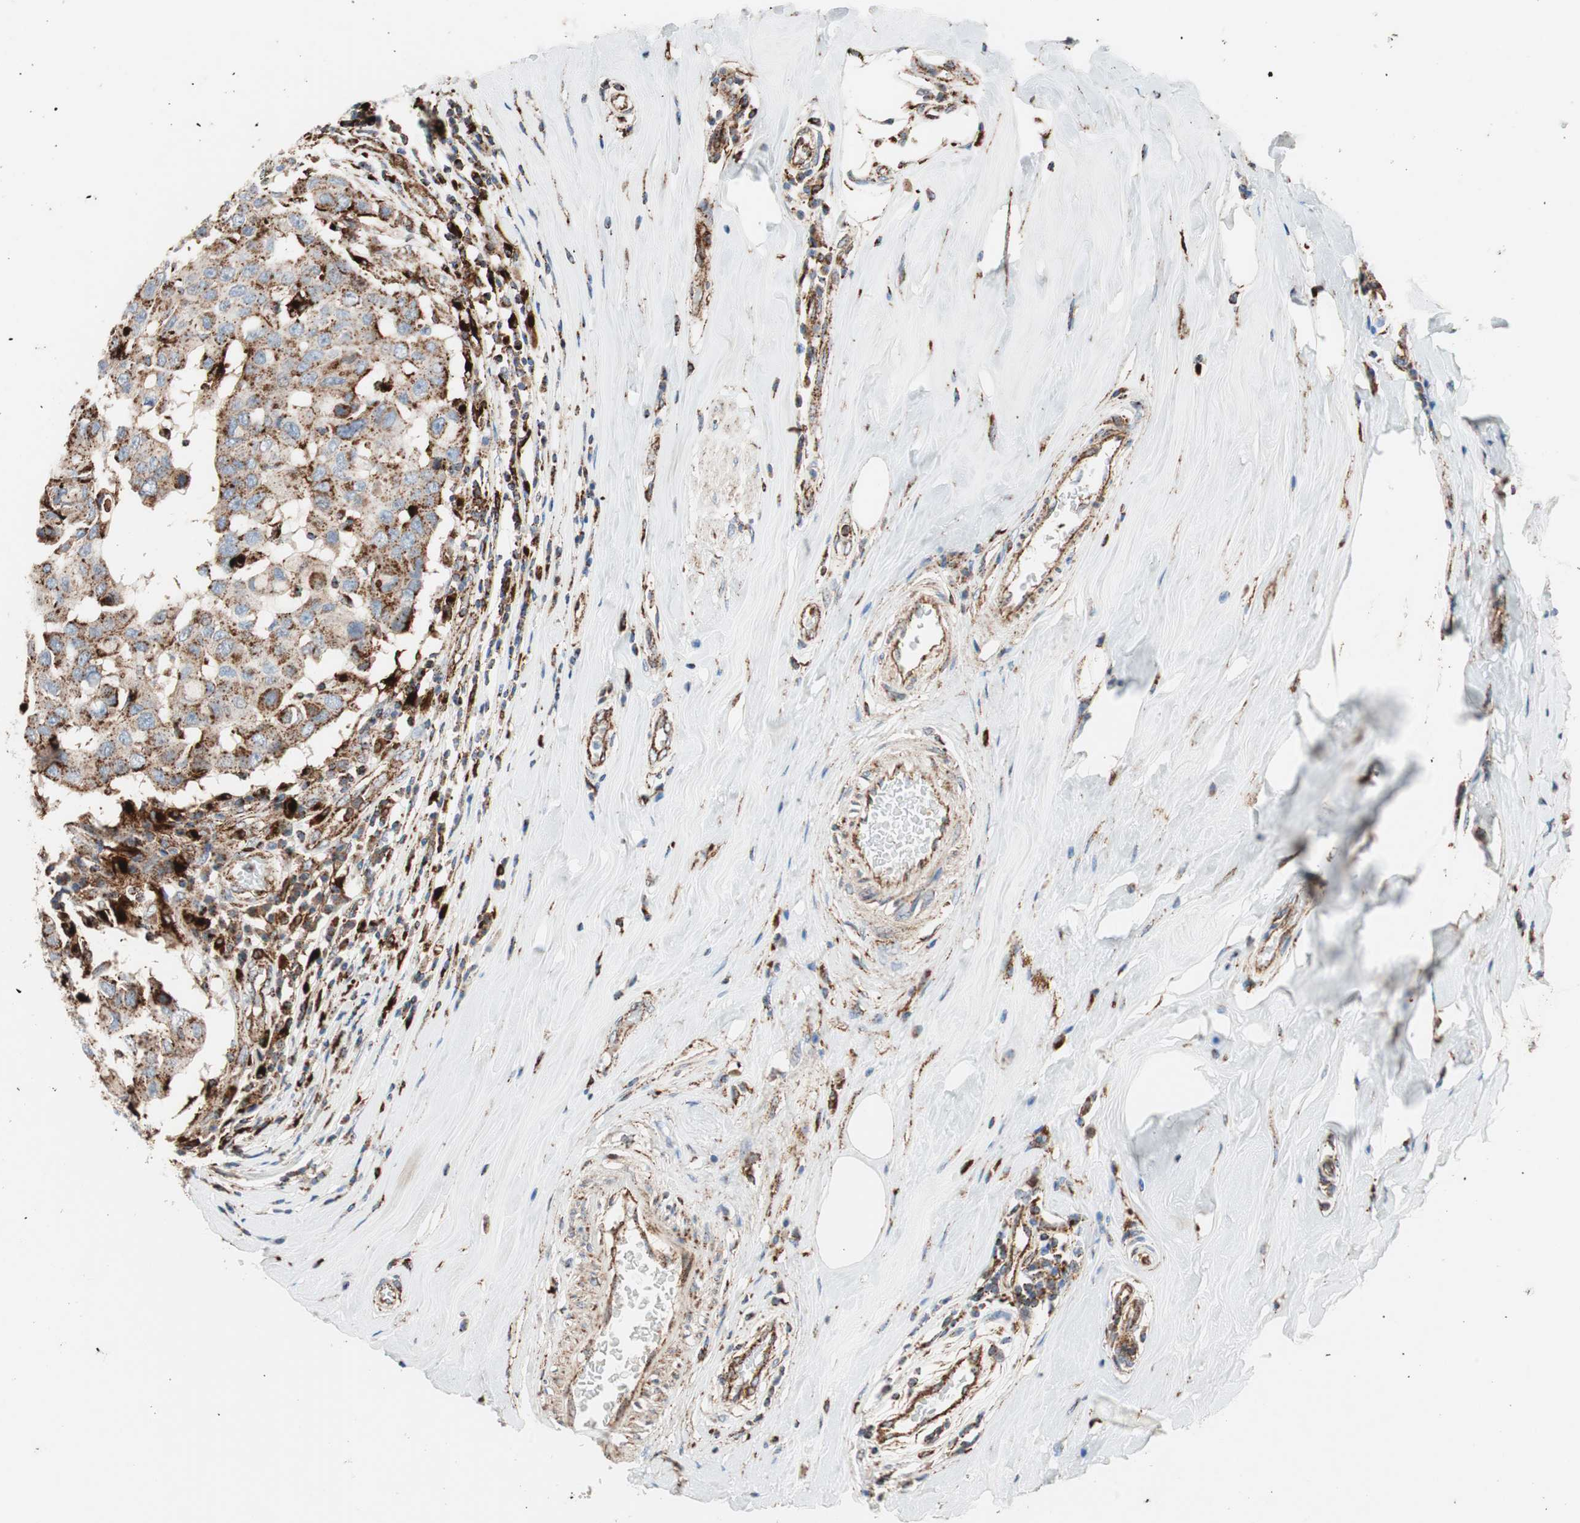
{"staining": {"intensity": "strong", "quantity": ">75%", "location": "cytoplasmic/membranous"}, "tissue": "breast cancer", "cell_type": "Tumor cells", "image_type": "cancer", "snomed": [{"axis": "morphology", "description": "Duct carcinoma"}, {"axis": "topography", "description": "Breast"}], "caption": "A brown stain highlights strong cytoplasmic/membranous staining of a protein in breast intraductal carcinoma tumor cells.", "gene": "LAMP1", "patient": {"sex": "female", "age": 27}}